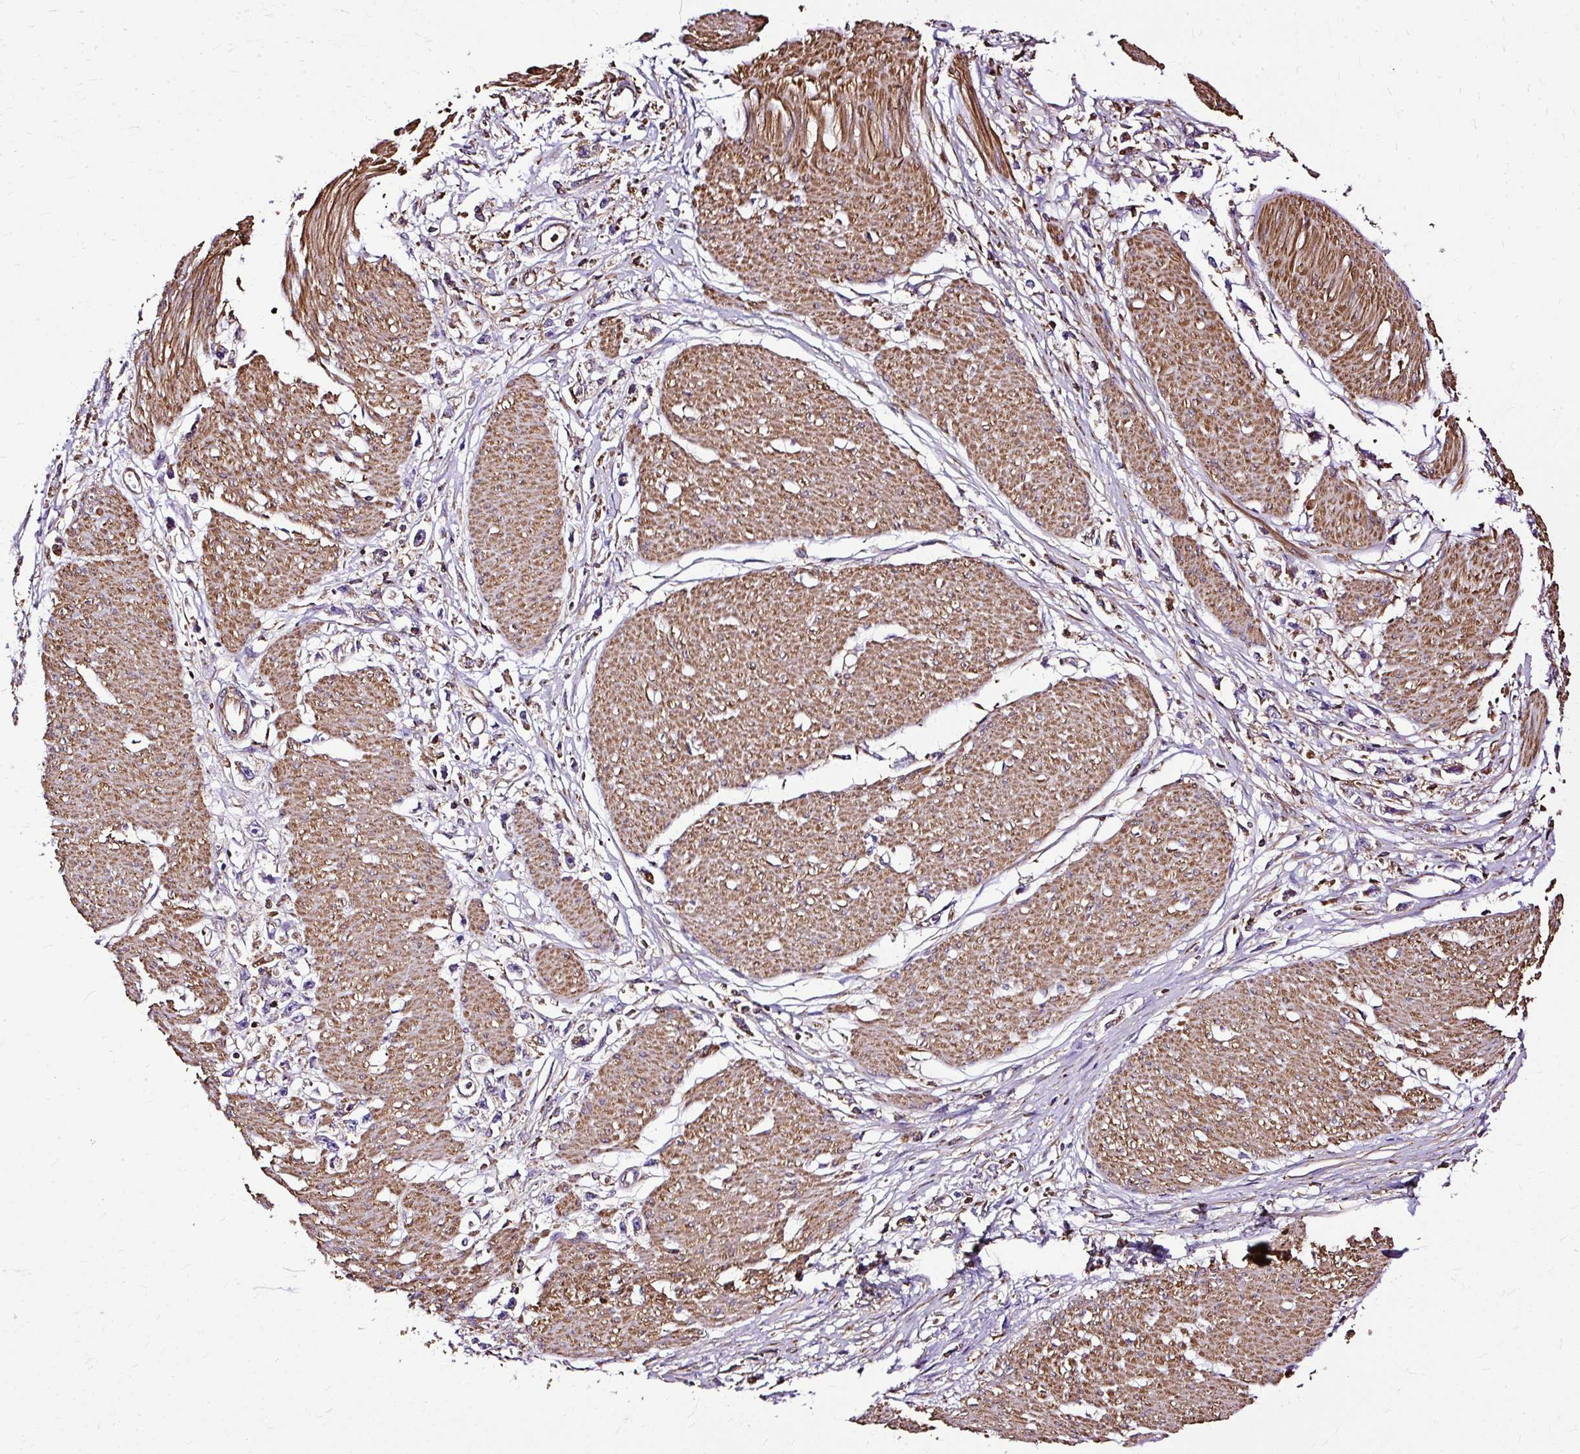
{"staining": {"intensity": "weak", "quantity": ">75%", "location": "cytoplasmic/membranous"}, "tissue": "stomach cancer", "cell_type": "Tumor cells", "image_type": "cancer", "snomed": [{"axis": "morphology", "description": "Adenocarcinoma, NOS"}, {"axis": "topography", "description": "Stomach"}], "caption": "Stomach cancer stained with a protein marker reveals weak staining in tumor cells.", "gene": "KLHL11", "patient": {"sex": "female", "age": 59}}